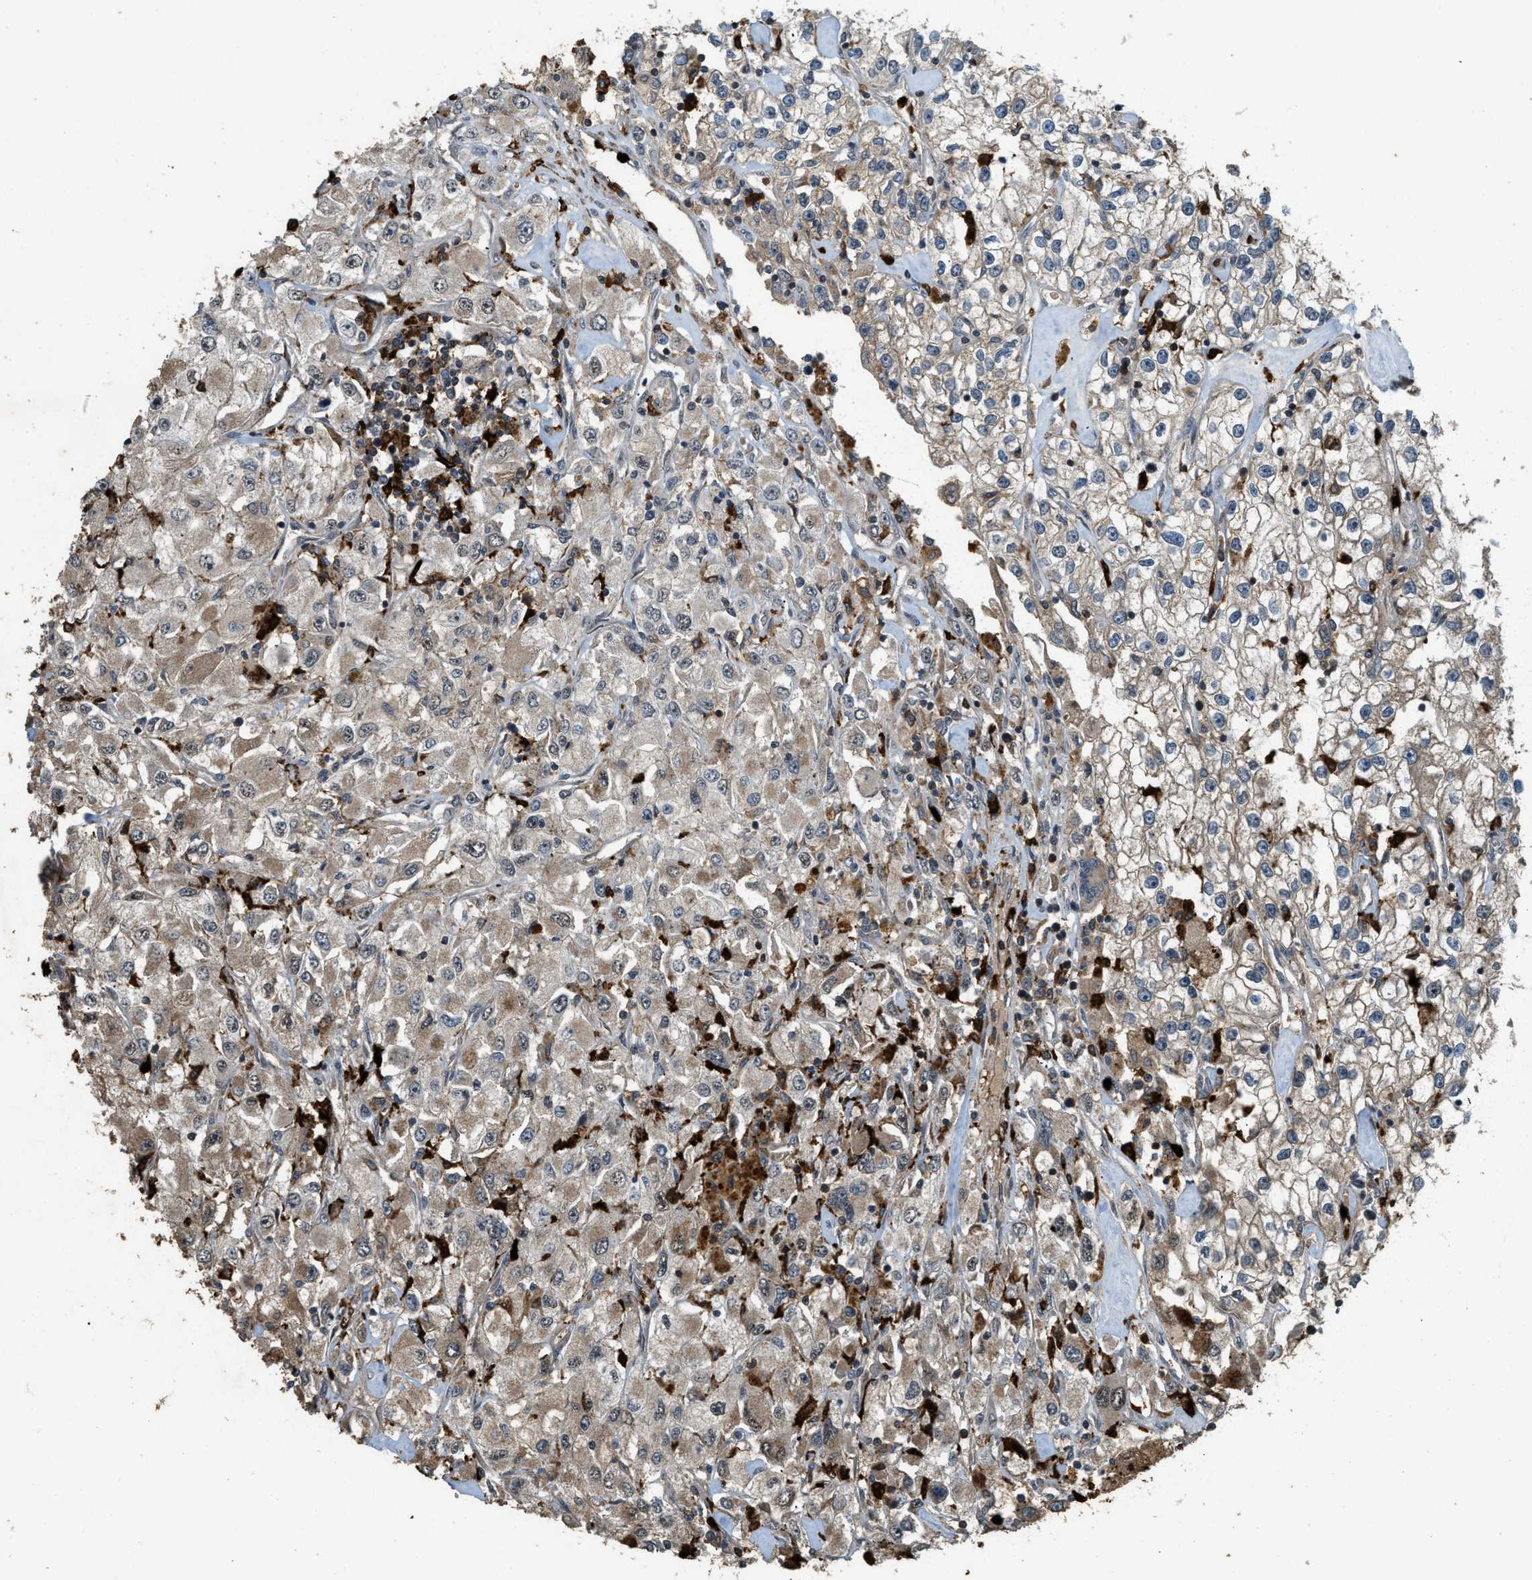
{"staining": {"intensity": "moderate", "quantity": ">75%", "location": "cytoplasmic/membranous"}, "tissue": "renal cancer", "cell_type": "Tumor cells", "image_type": "cancer", "snomed": [{"axis": "morphology", "description": "Adenocarcinoma, NOS"}, {"axis": "topography", "description": "Kidney"}], "caption": "Renal cancer stained for a protein reveals moderate cytoplasmic/membranous positivity in tumor cells.", "gene": "RNF141", "patient": {"sex": "female", "age": 52}}